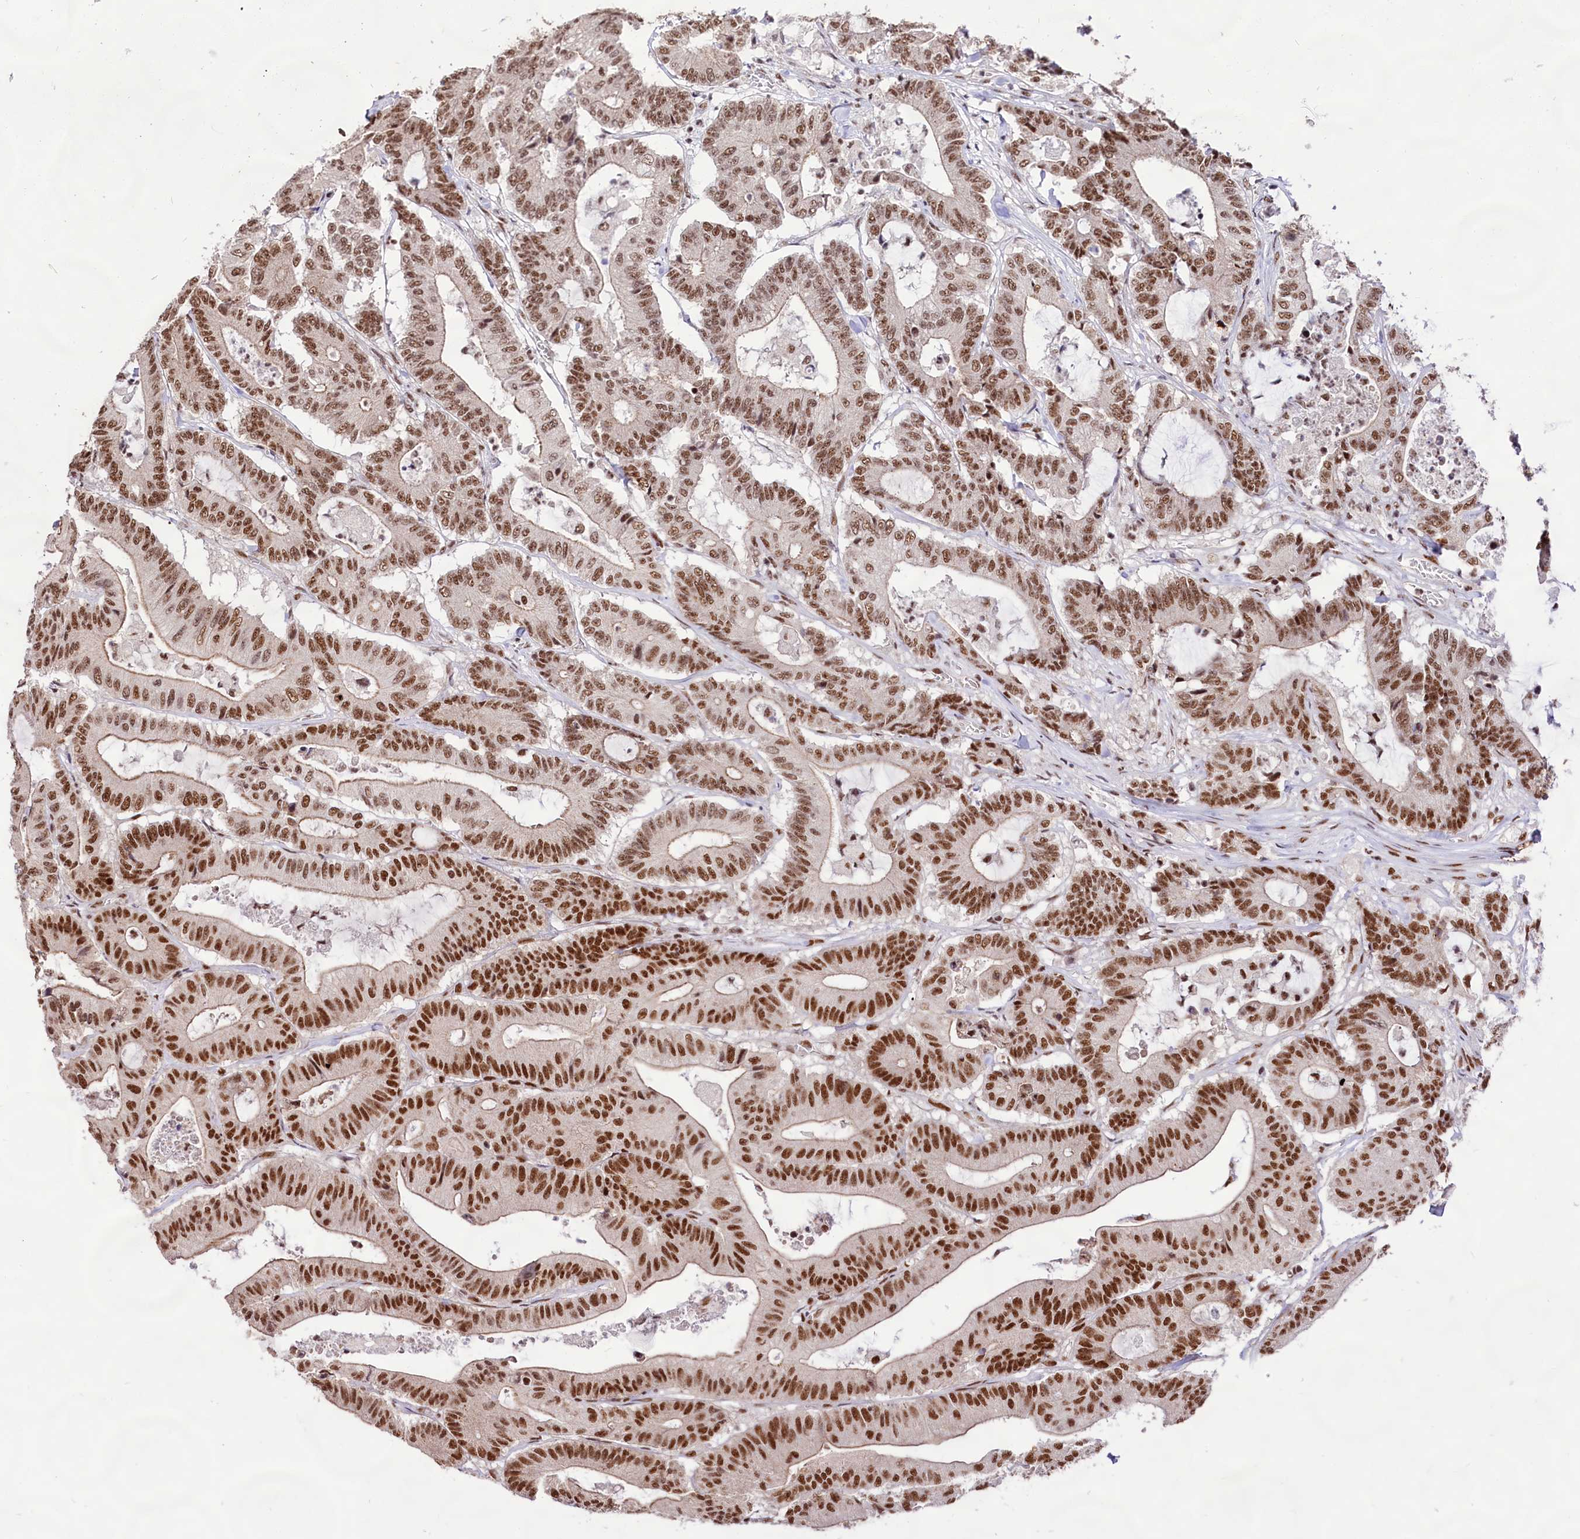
{"staining": {"intensity": "strong", "quantity": ">75%", "location": "nuclear"}, "tissue": "colorectal cancer", "cell_type": "Tumor cells", "image_type": "cancer", "snomed": [{"axis": "morphology", "description": "Adenocarcinoma, NOS"}, {"axis": "topography", "description": "Colon"}], "caption": "Immunohistochemical staining of human colorectal adenocarcinoma exhibits high levels of strong nuclear staining in approximately >75% of tumor cells. The staining was performed using DAB, with brown indicating positive protein expression. Nuclei are stained blue with hematoxylin.", "gene": "HIRA", "patient": {"sex": "female", "age": 84}}